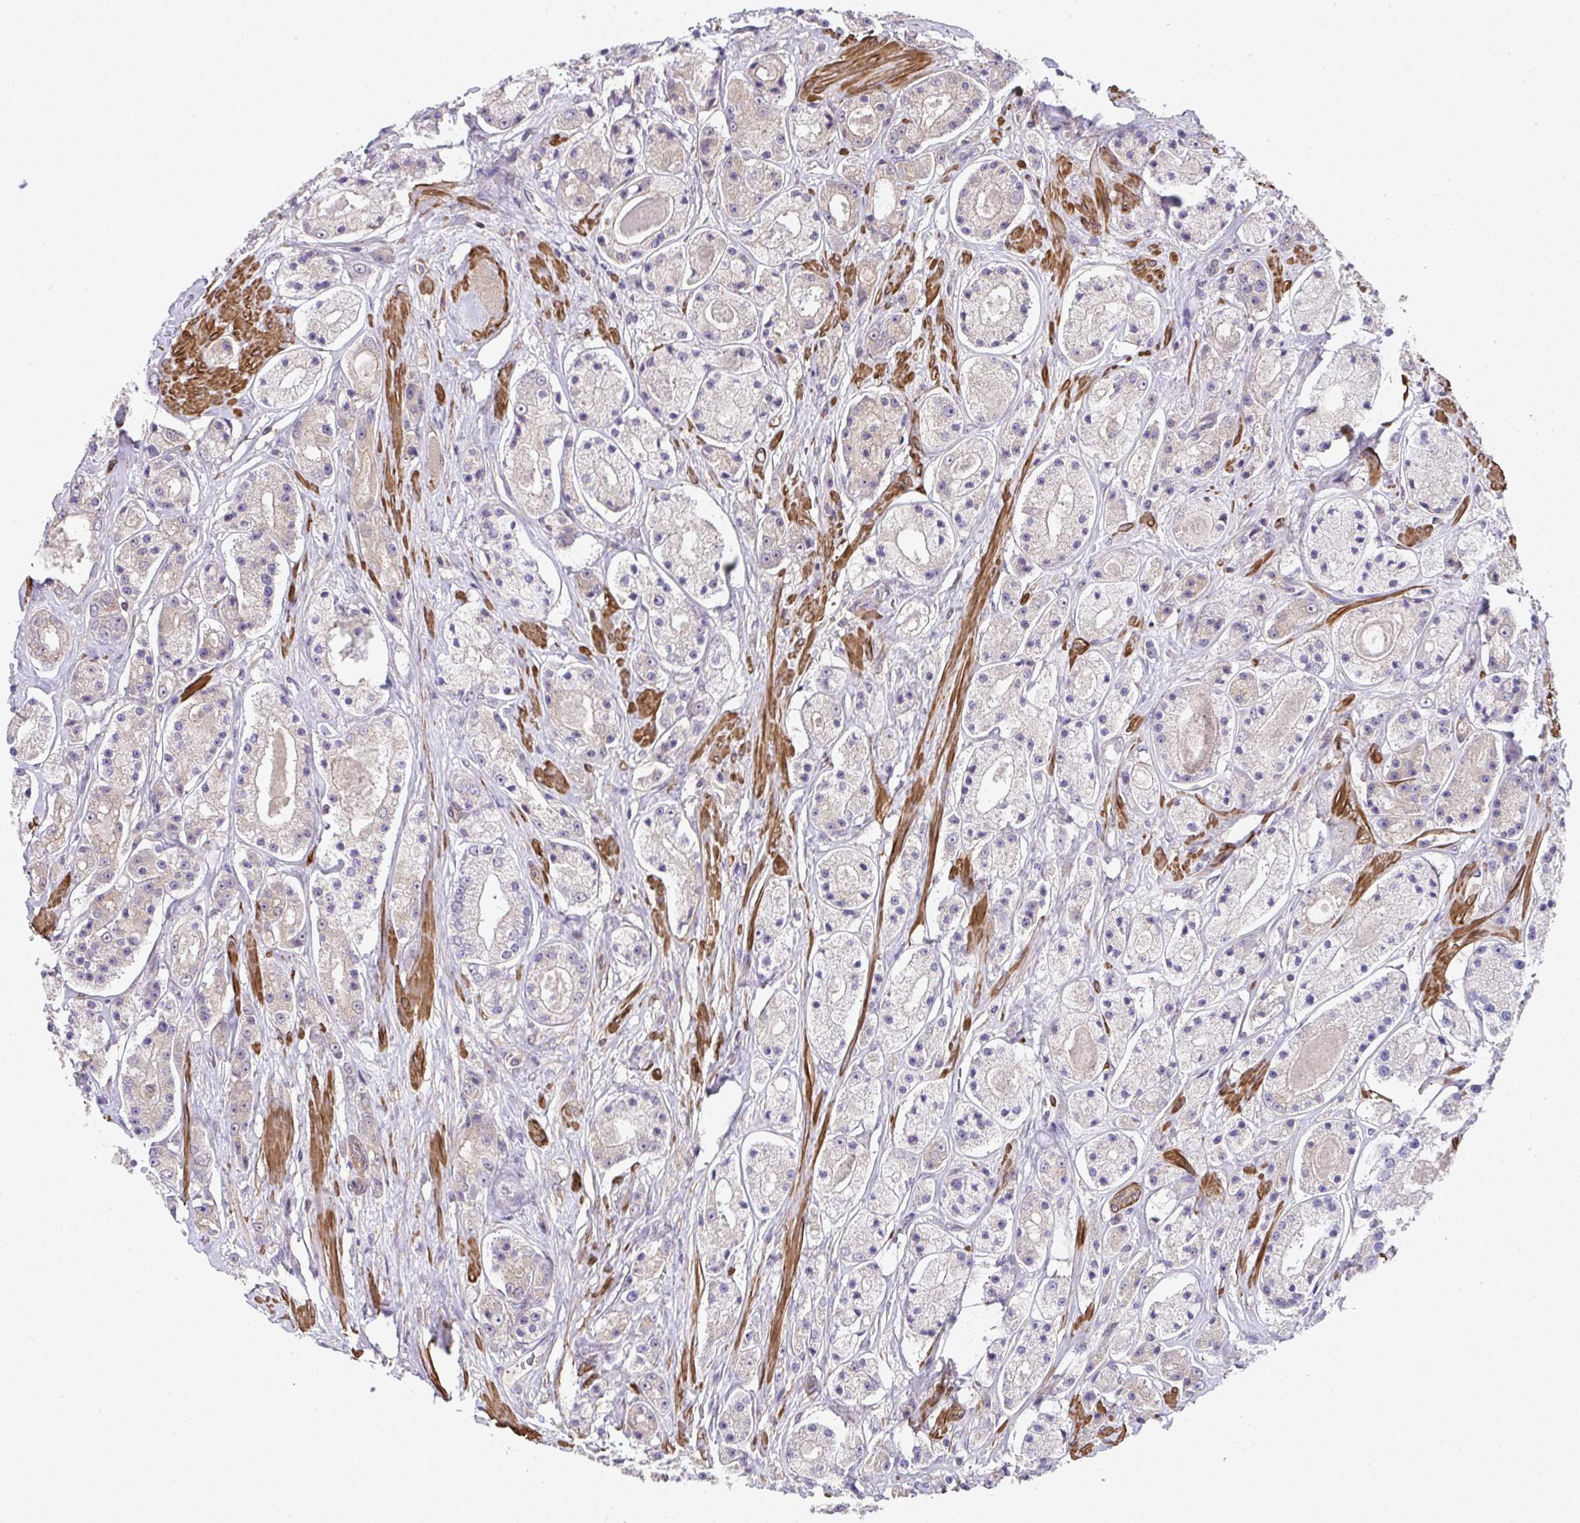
{"staining": {"intensity": "negative", "quantity": "none", "location": "none"}, "tissue": "prostate cancer", "cell_type": "Tumor cells", "image_type": "cancer", "snomed": [{"axis": "morphology", "description": "Adenocarcinoma, High grade"}, {"axis": "topography", "description": "Prostate"}], "caption": "Tumor cells are negative for protein expression in human prostate cancer. The staining is performed using DAB brown chromogen with nuclei counter-stained in using hematoxylin.", "gene": "ZNF696", "patient": {"sex": "male", "age": 67}}